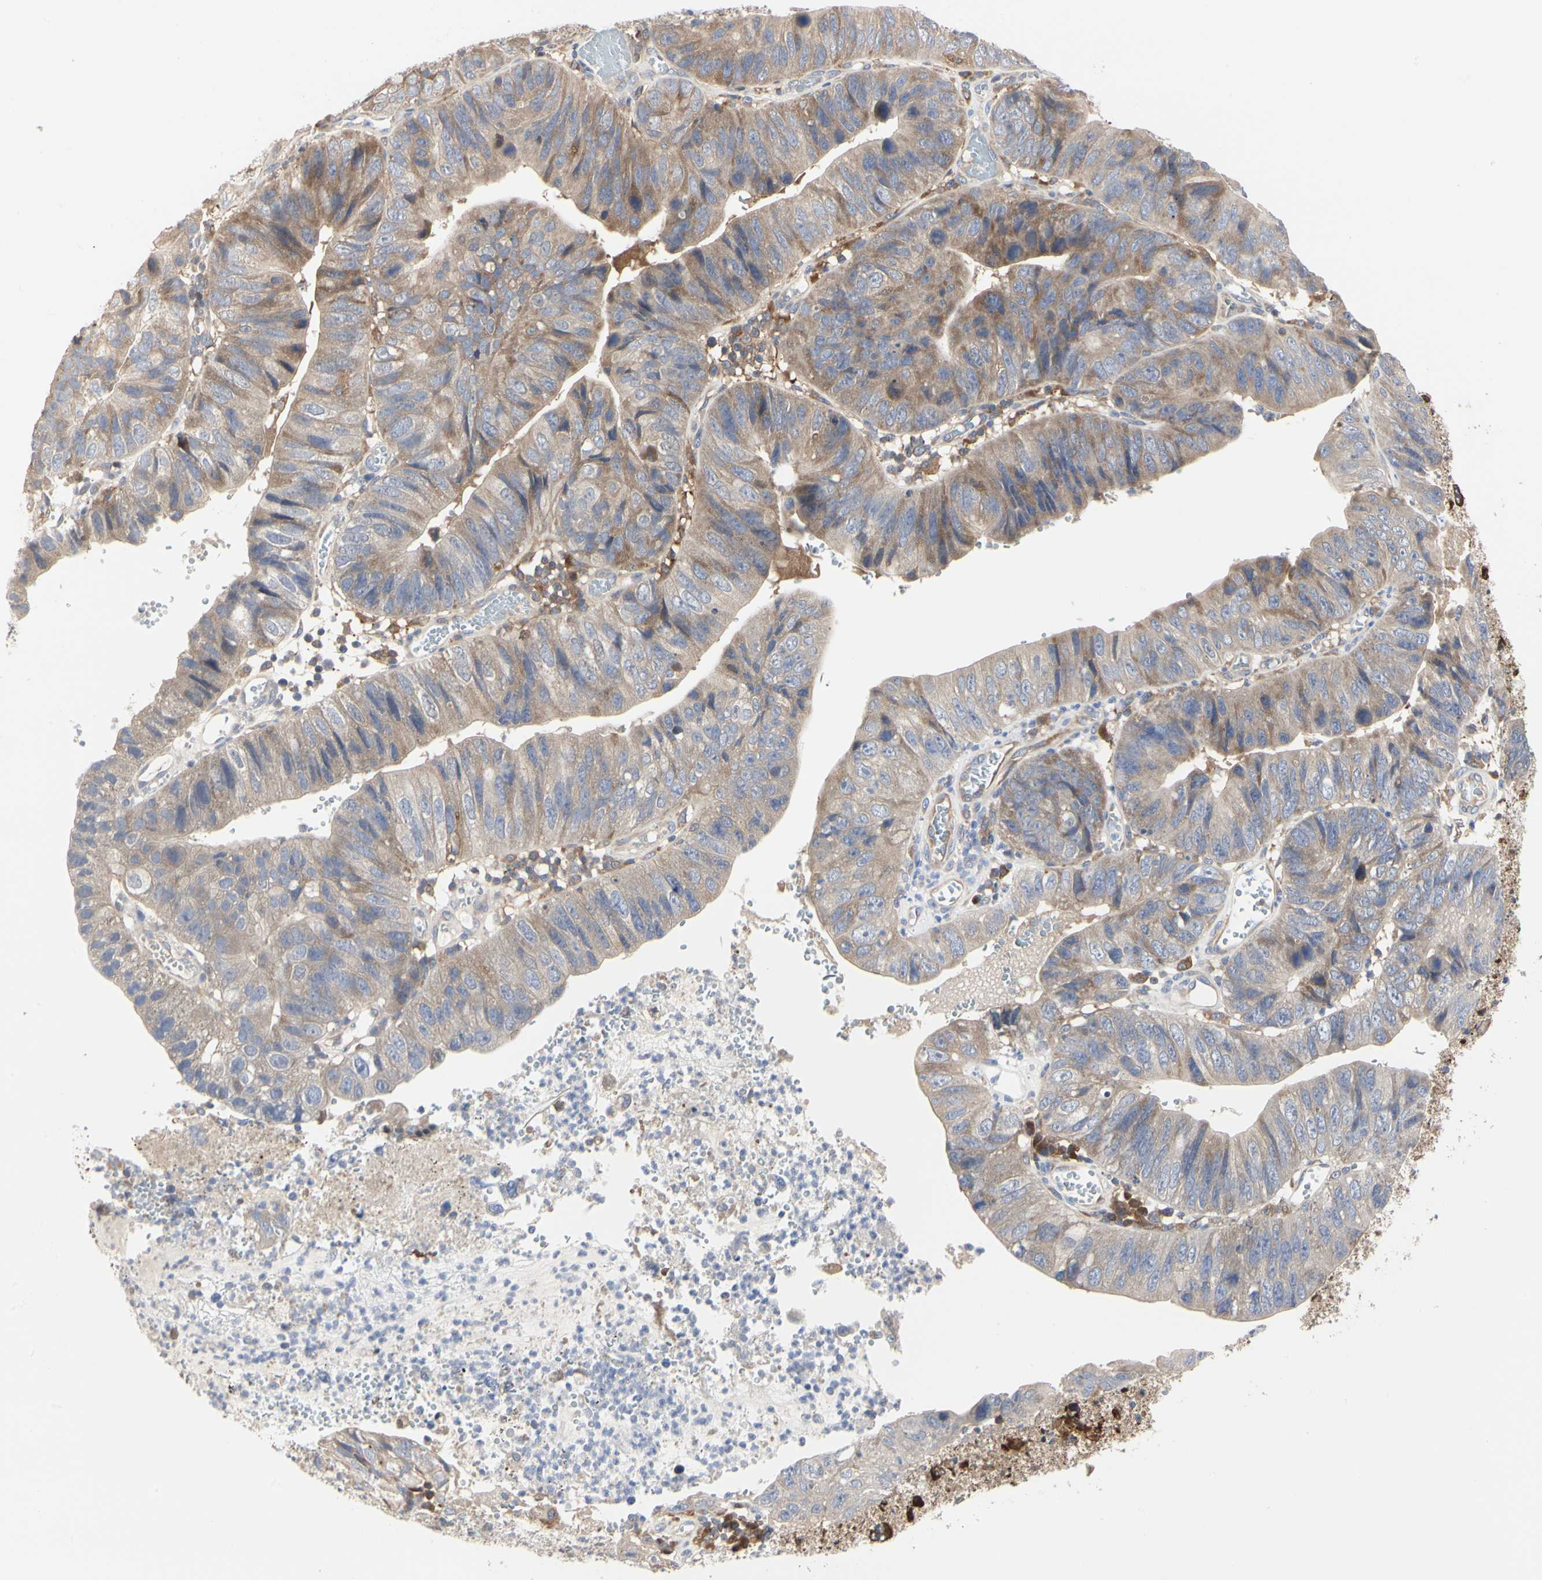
{"staining": {"intensity": "moderate", "quantity": ">75%", "location": "cytoplasmic/membranous"}, "tissue": "stomach cancer", "cell_type": "Tumor cells", "image_type": "cancer", "snomed": [{"axis": "morphology", "description": "Adenocarcinoma, NOS"}, {"axis": "topography", "description": "Stomach"}], "caption": "Moderate cytoplasmic/membranous protein positivity is present in approximately >75% of tumor cells in adenocarcinoma (stomach).", "gene": "C3orf52", "patient": {"sex": "male", "age": 59}}